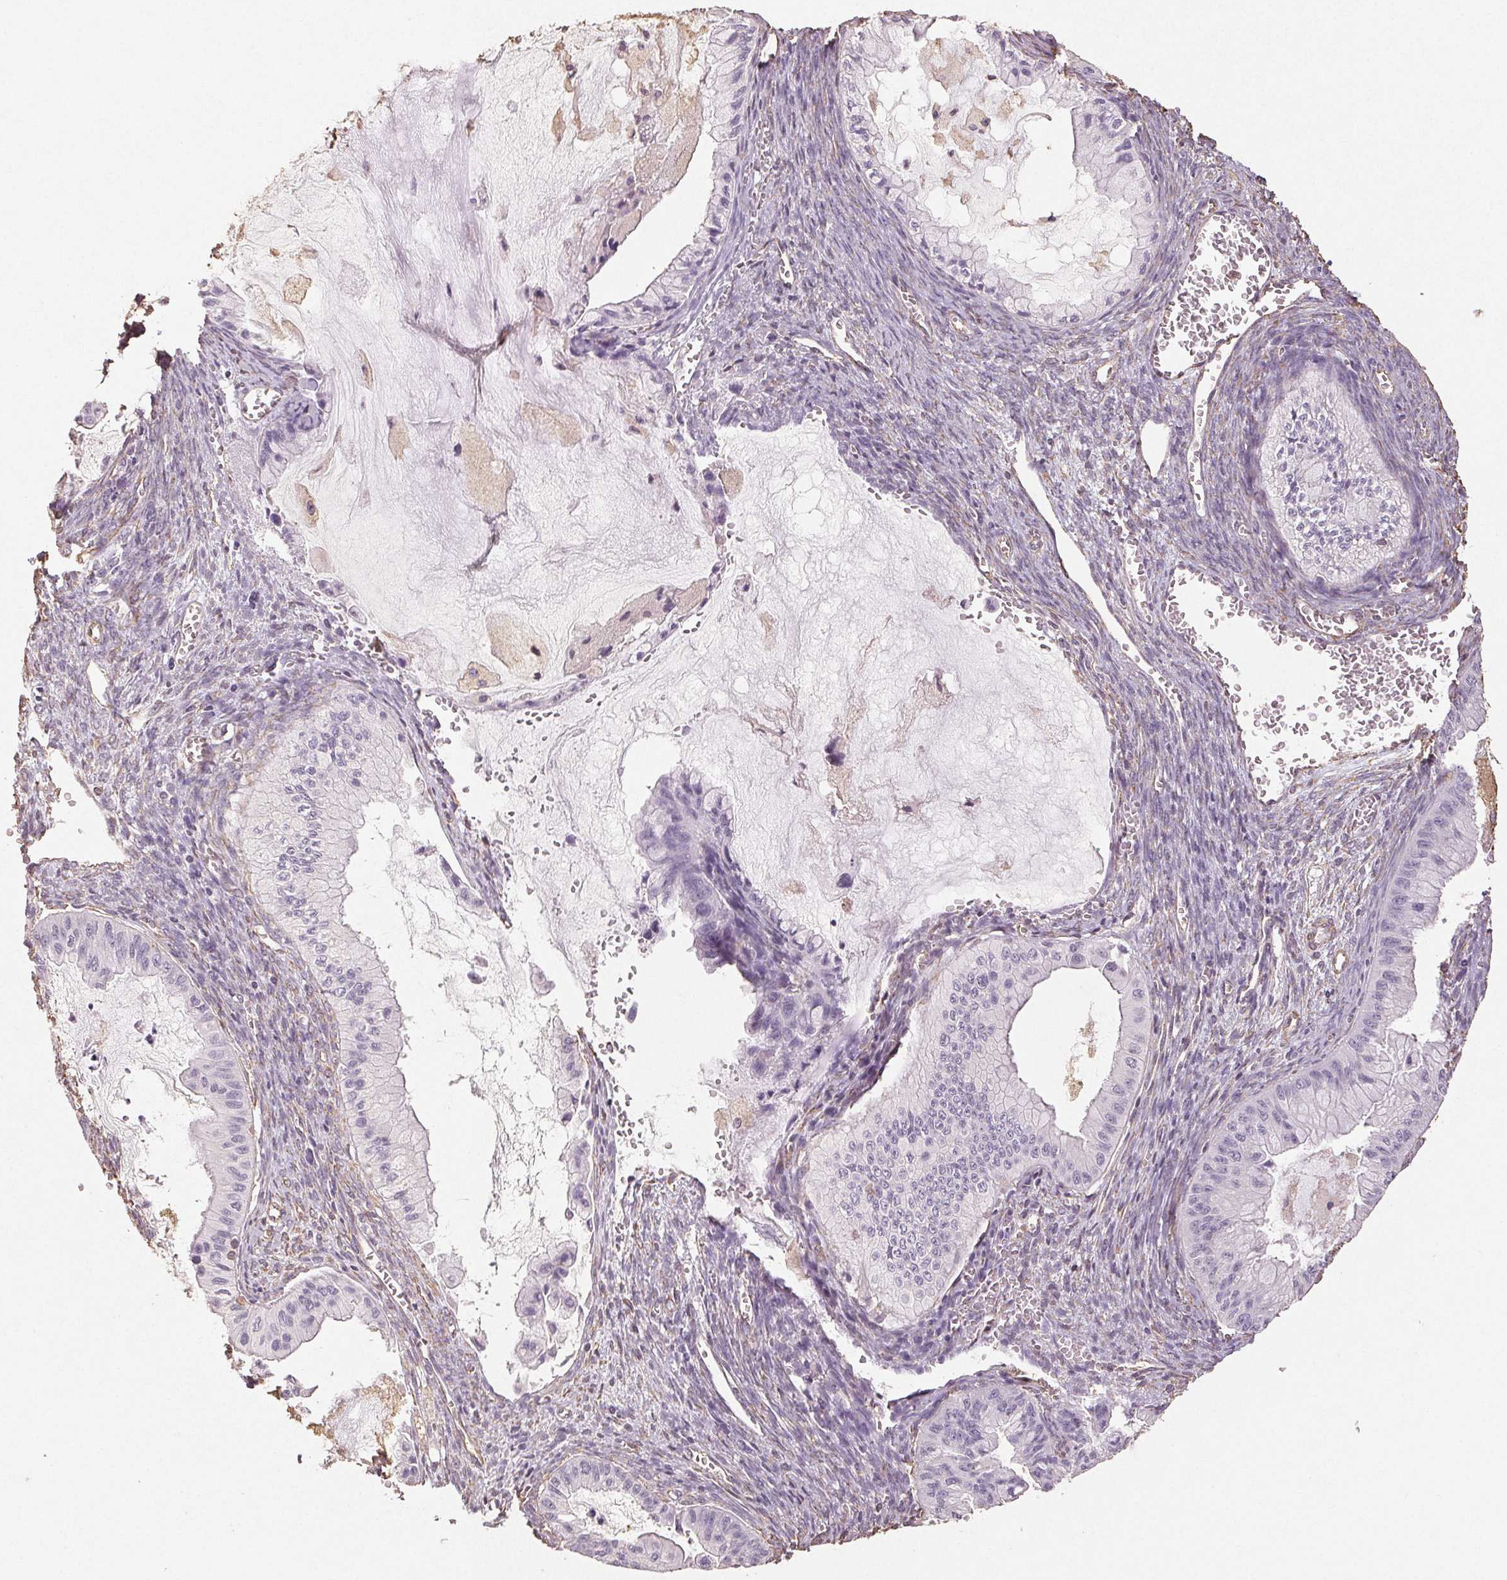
{"staining": {"intensity": "negative", "quantity": "none", "location": "none"}, "tissue": "ovarian cancer", "cell_type": "Tumor cells", "image_type": "cancer", "snomed": [{"axis": "morphology", "description": "Cystadenocarcinoma, mucinous, NOS"}, {"axis": "topography", "description": "Ovary"}], "caption": "IHC of human mucinous cystadenocarcinoma (ovarian) reveals no positivity in tumor cells.", "gene": "COL7A1", "patient": {"sex": "female", "age": 72}}